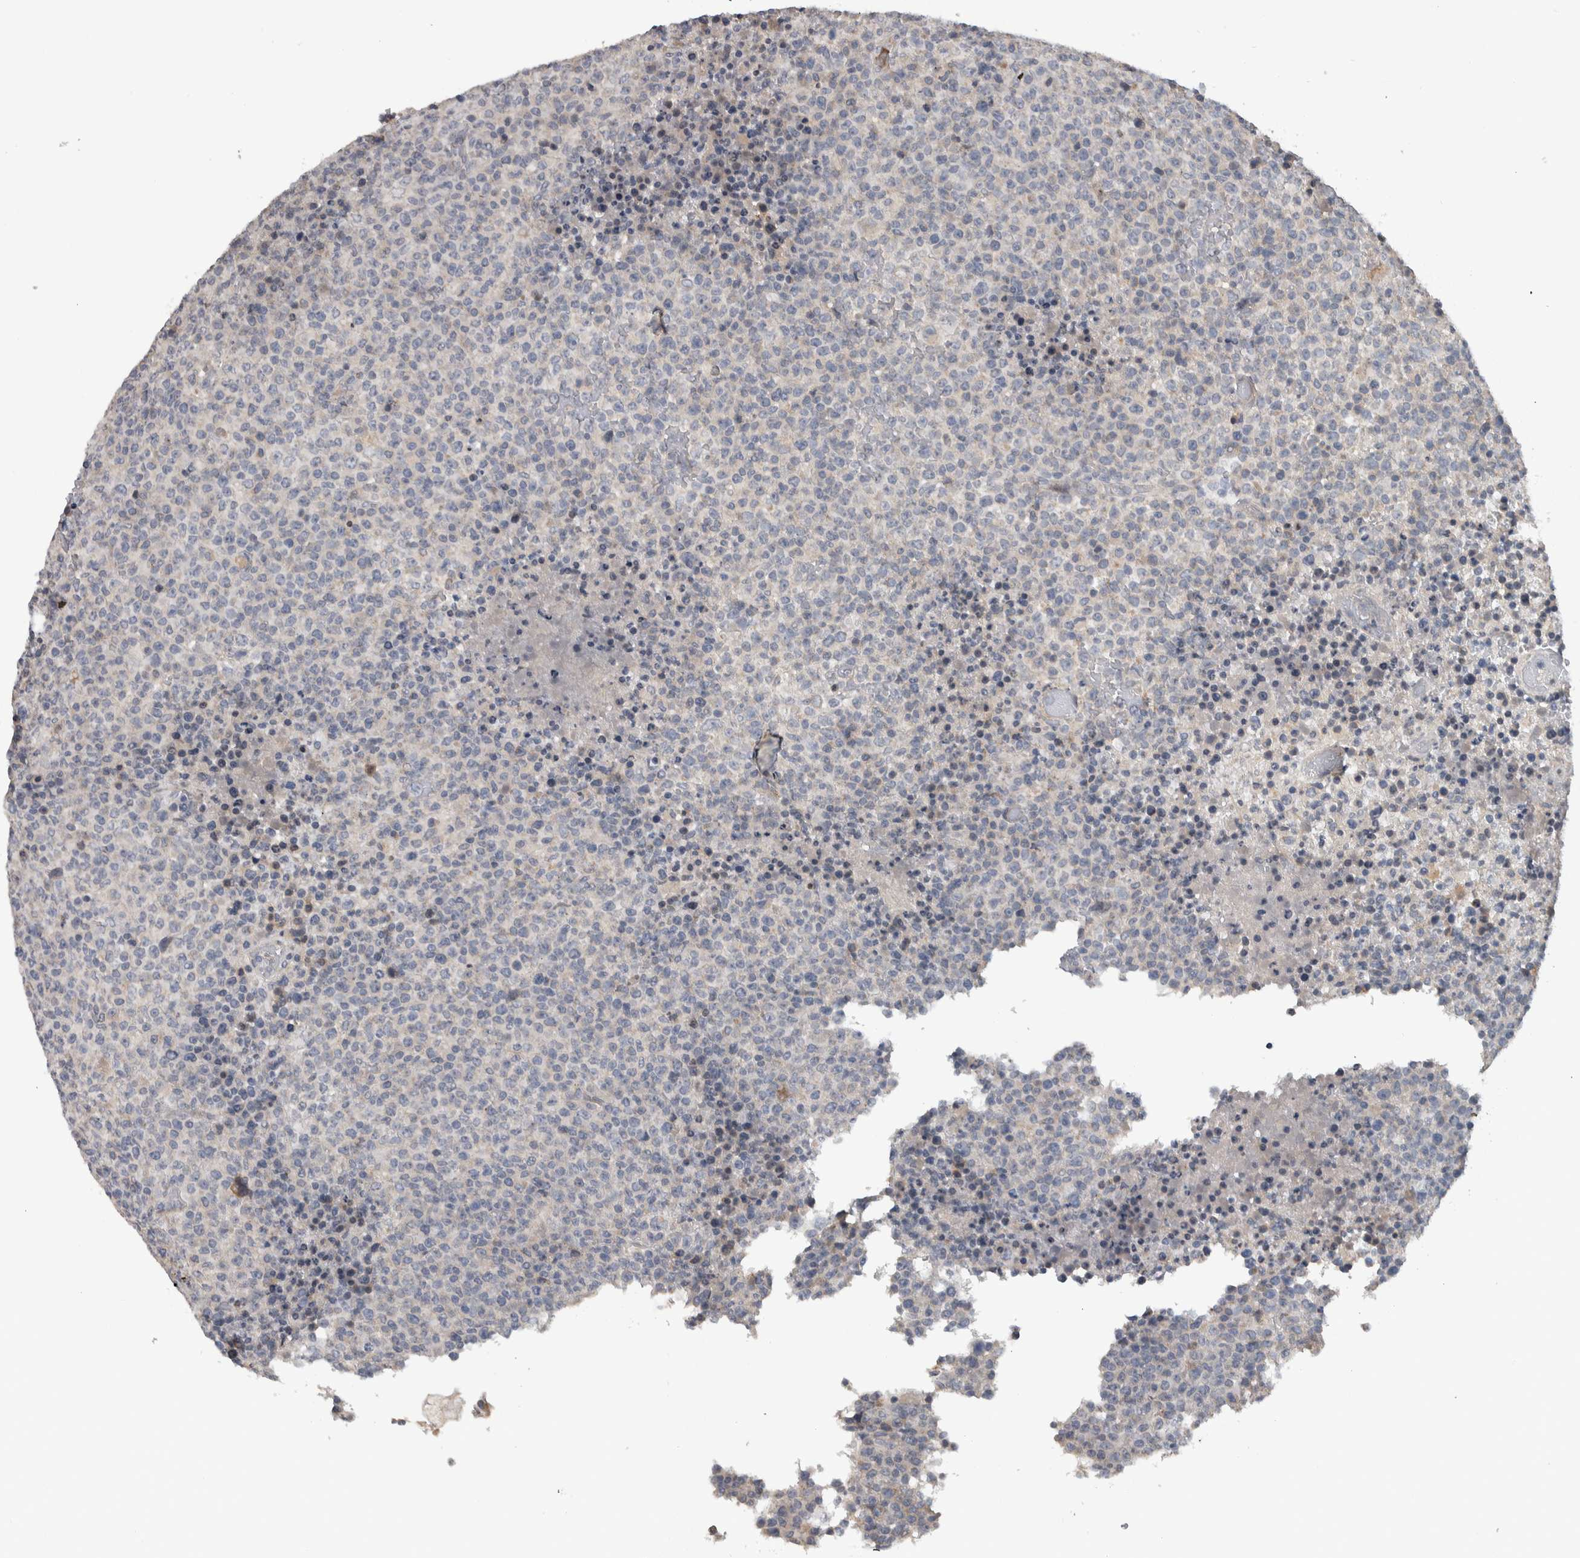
{"staining": {"intensity": "negative", "quantity": "none", "location": "none"}, "tissue": "lymphoma", "cell_type": "Tumor cells", "image_type": "cancer", "snomed": [{"axis": "morphology", "description": "Malignant lymphoma, non-Hodgkin's type, High grade"}, {"axis": "topography", "description": "Lymph node"}], "caption": "The immunohistochemistry micrograph has no significant staining in tumor cells of high-grade malignant lymphoma, non-Hodgkin's type tissue.", "gene": "FAM83G", "patient": {"sex": "male", "age": 13}}